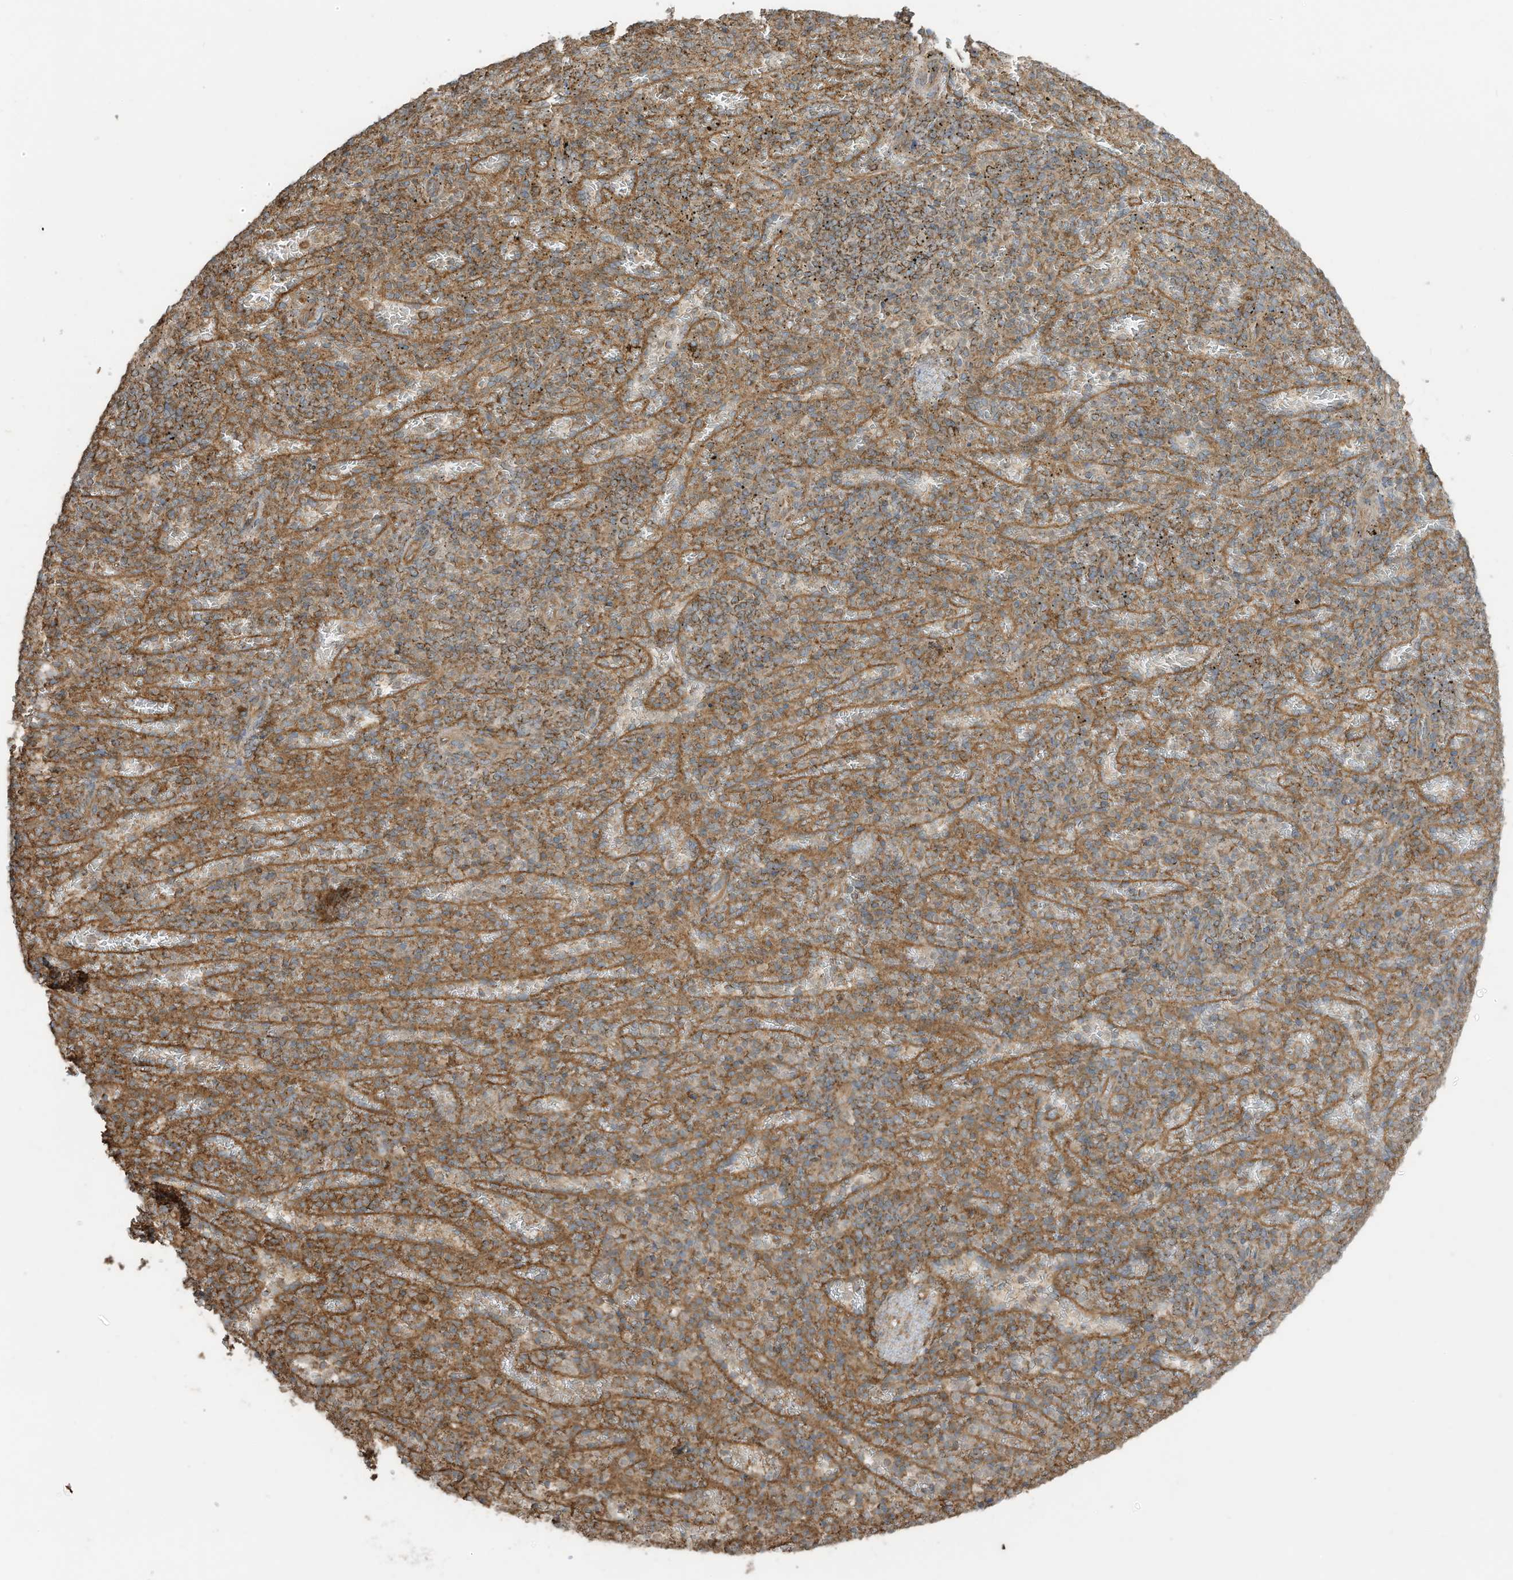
{"staining": {"intensity": "moderate", "quantity": ">75%", "location": "cytoplasmic/membranous"}, "tissue": "spleen", "cell_type": "Cells in red pulp", "image_type": "normal", "snomed": [{"axis": "morphology", "description": "Normal tissue, NOS"}, {"axis": "topography", "description": "Spleen"}], "caption": "Spleen stained for a protein reveals moderate cytoplasmic/membranous positivity in cells in red pulp. (DAB IHC, brown staining for protein, blue staining for nuclei).", "gene": "CGAS", "patient": {"sex": "female", "age": 74}}